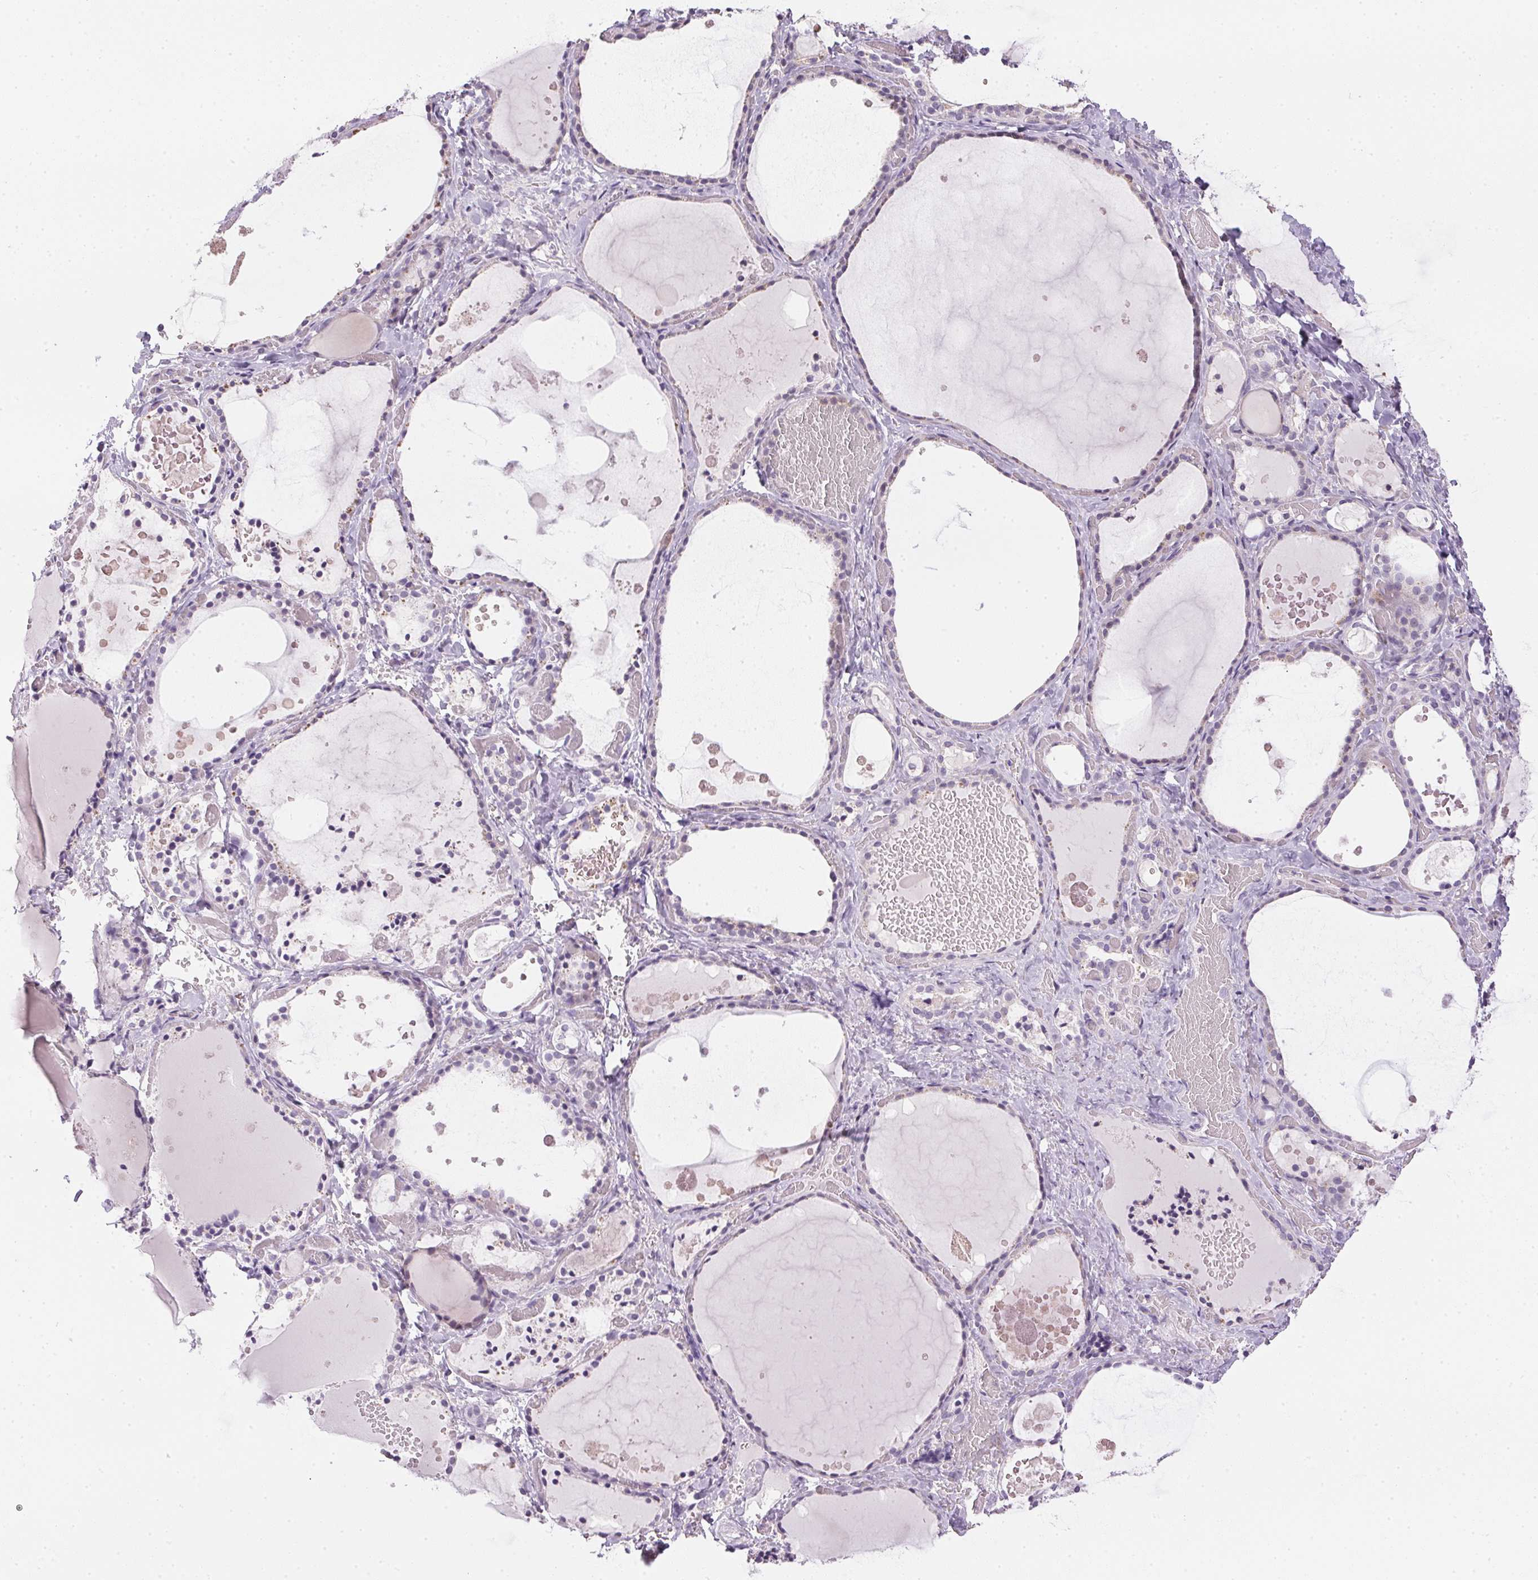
{"staining": {"intensity": "negative", "quantity": "none", "location": "none"}, "tissue": "thyroid gland", "cell_type": "Glandular cells", "image_type": "normal", "snomed": [{"axis": "morphology", "description": "Normal tissue, NOS"}, {"axis": "topography", "description": "Thyroid gland"}], "caption": "Immunohistochemical staining of normal human thyroid gland displays no significant staining in glandular cells.", "gene": "GSDMC", "patient": {"sex": "female", "age": 56}}